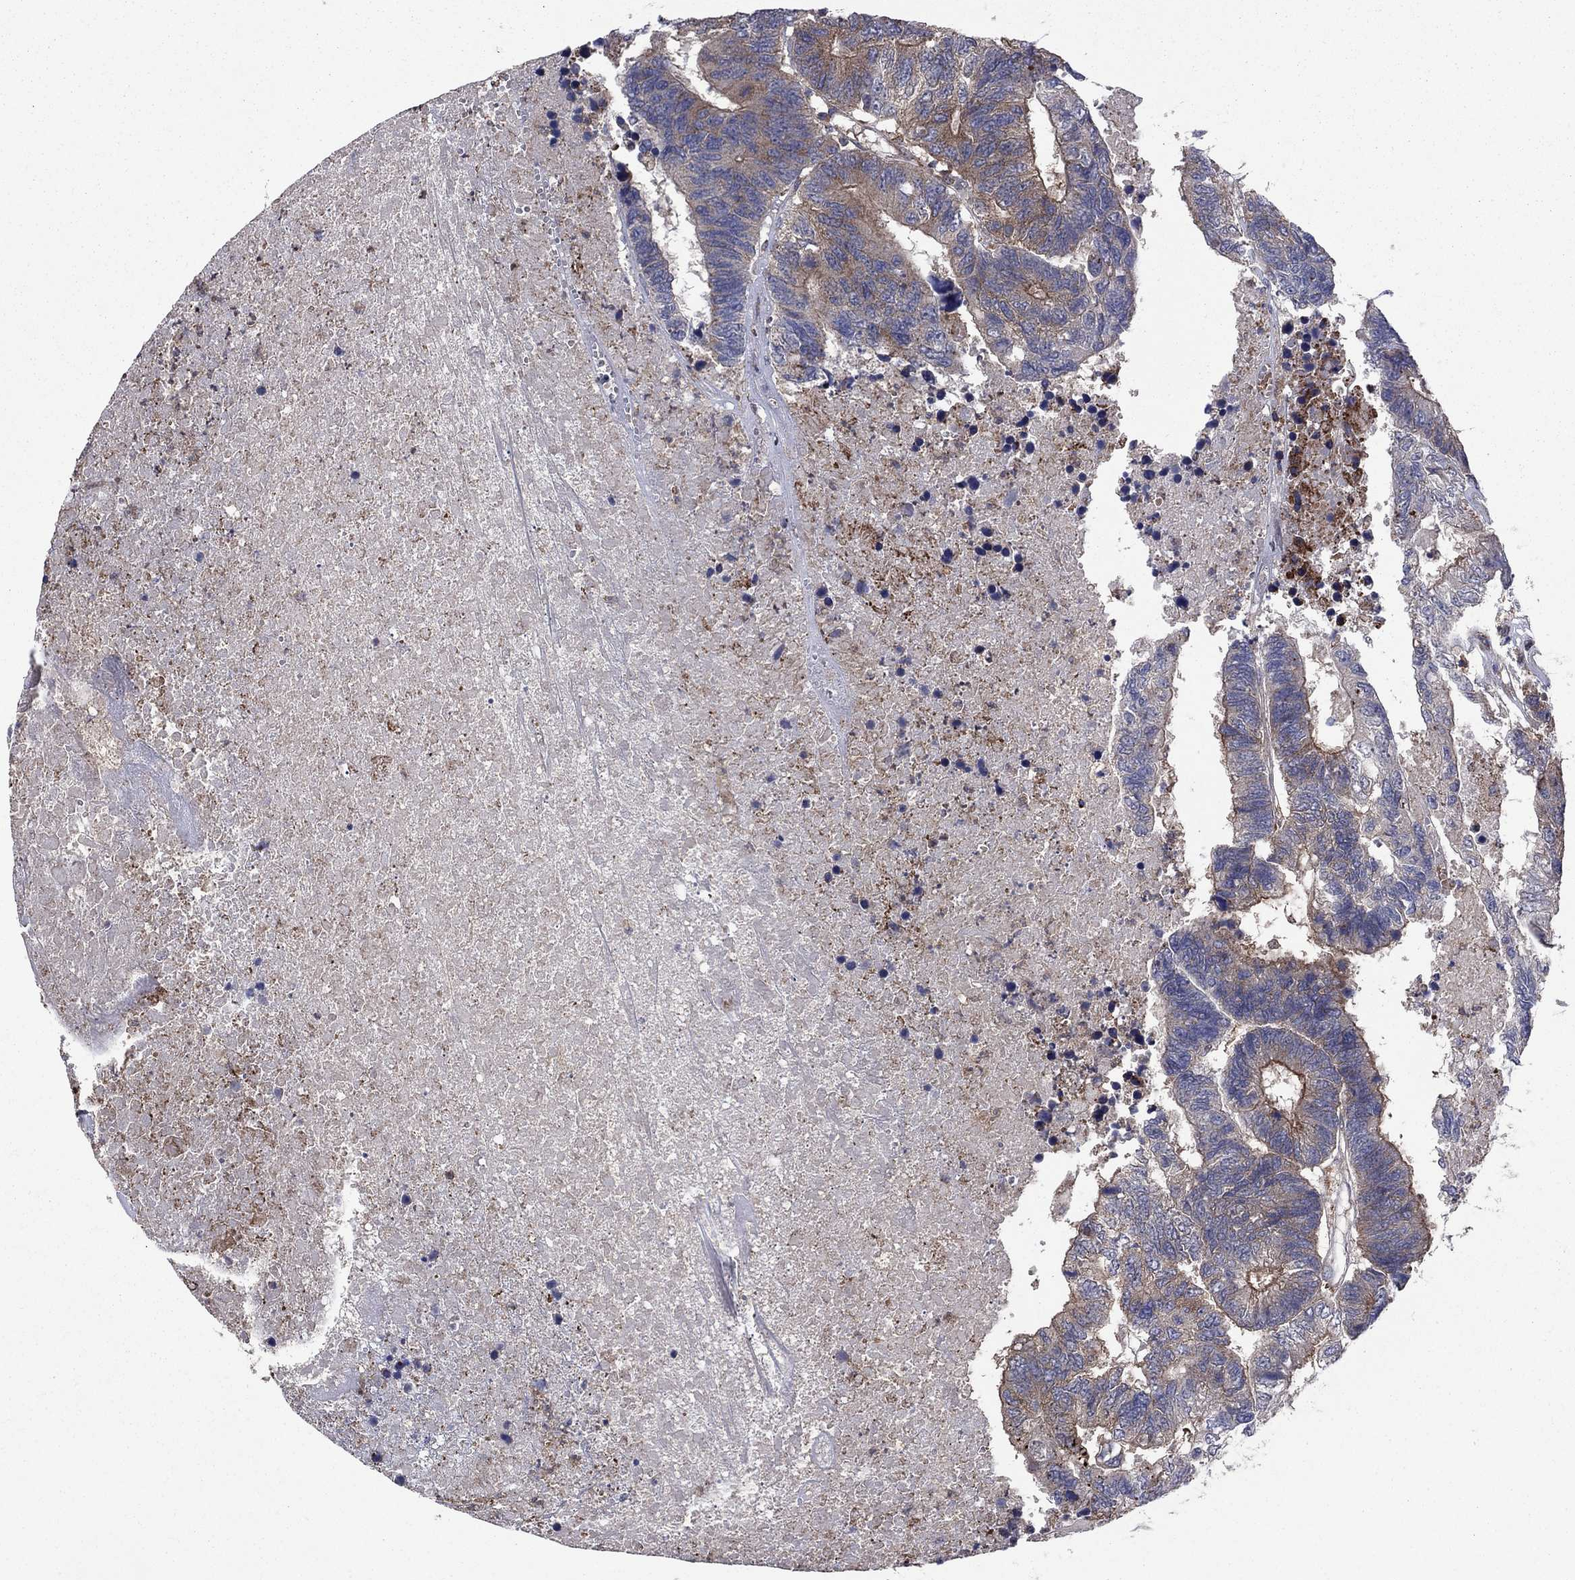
{"staining": {"intensity": "moderate", "quantity": "<25%", "location": "cytoplasmic/membranous"}, "tissue": "colorectal cancer", "cell_type": "Tumor cells", "image_type": "cancer", "snomed": [{"axis": "morphology", "description": "Adenocarcinoma, NOS"}, {"axis": "topography", "description": "Colon"}], "caption": "About <25% of tumor cells in adenocarcinoma (colorectal) show moderate cytoplasmic/membranous protein expression as visualized by brown immunohistochemical staining.", "gene": "MEA1", "patient": {"sex": "female", "age": 48}}